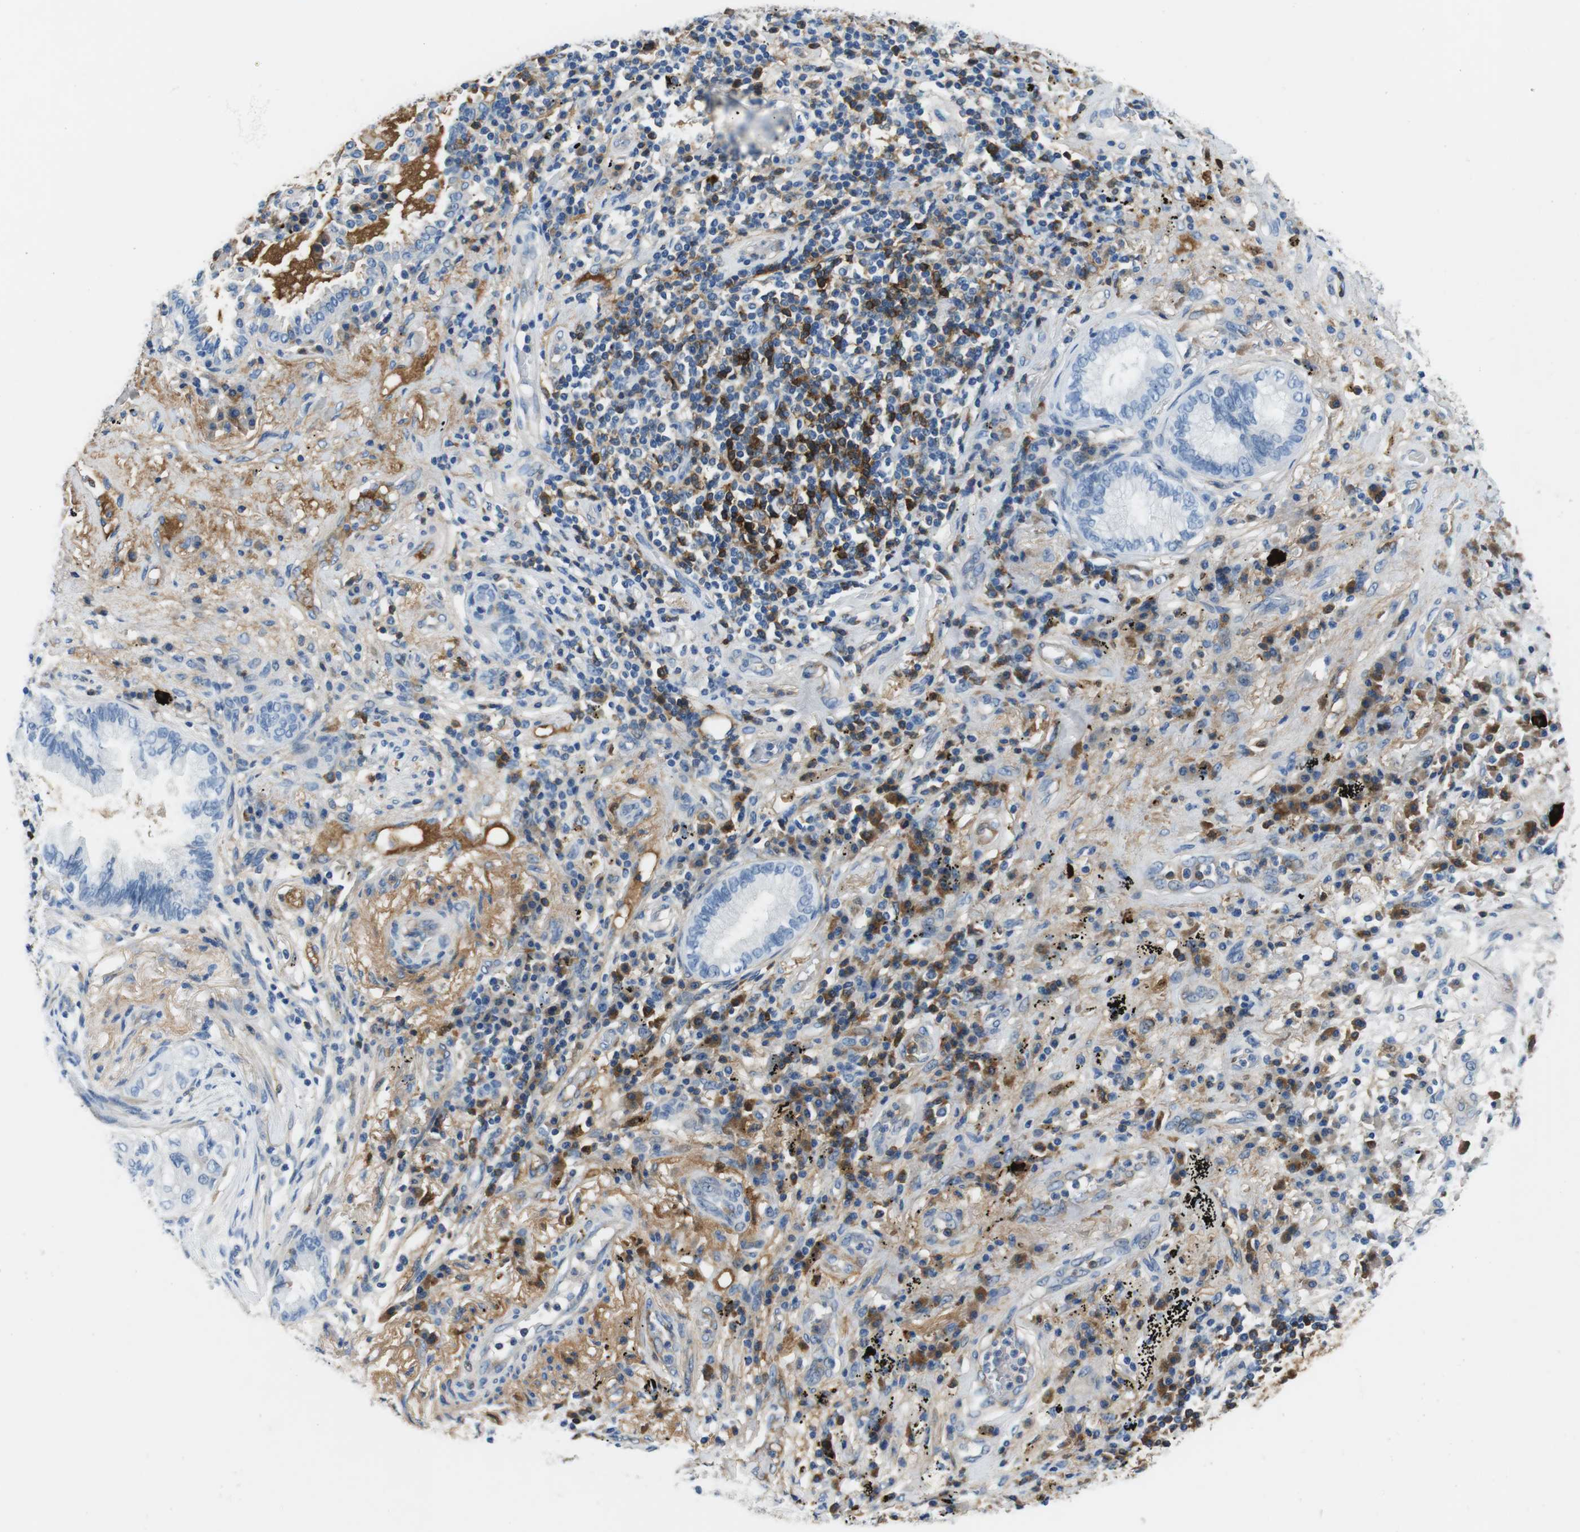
{"staining": {"intensity": "negative", "quantity": "none", "location": "none"}, "tissue": "lung cancer", "cell_type": "Tumor cells", "image_type": "cancer", "snomed": [{"axis": "morphology", "description": "Normal tissue, NOS"}, {"axis": "morphology", "description": "Adenocarcinoma, NOS"}, {"axis": "topography", "description": "Bronchus"}, {"axis": "topography", "description": "Lung"}], "caption": "Lung cancer (adenocarcinoma) stained for a protein using immunohistochemistry (IHC) shows no staining tumor cells.", "gene": "IGHD", "patient": {"sex": "female", "age": 70}}